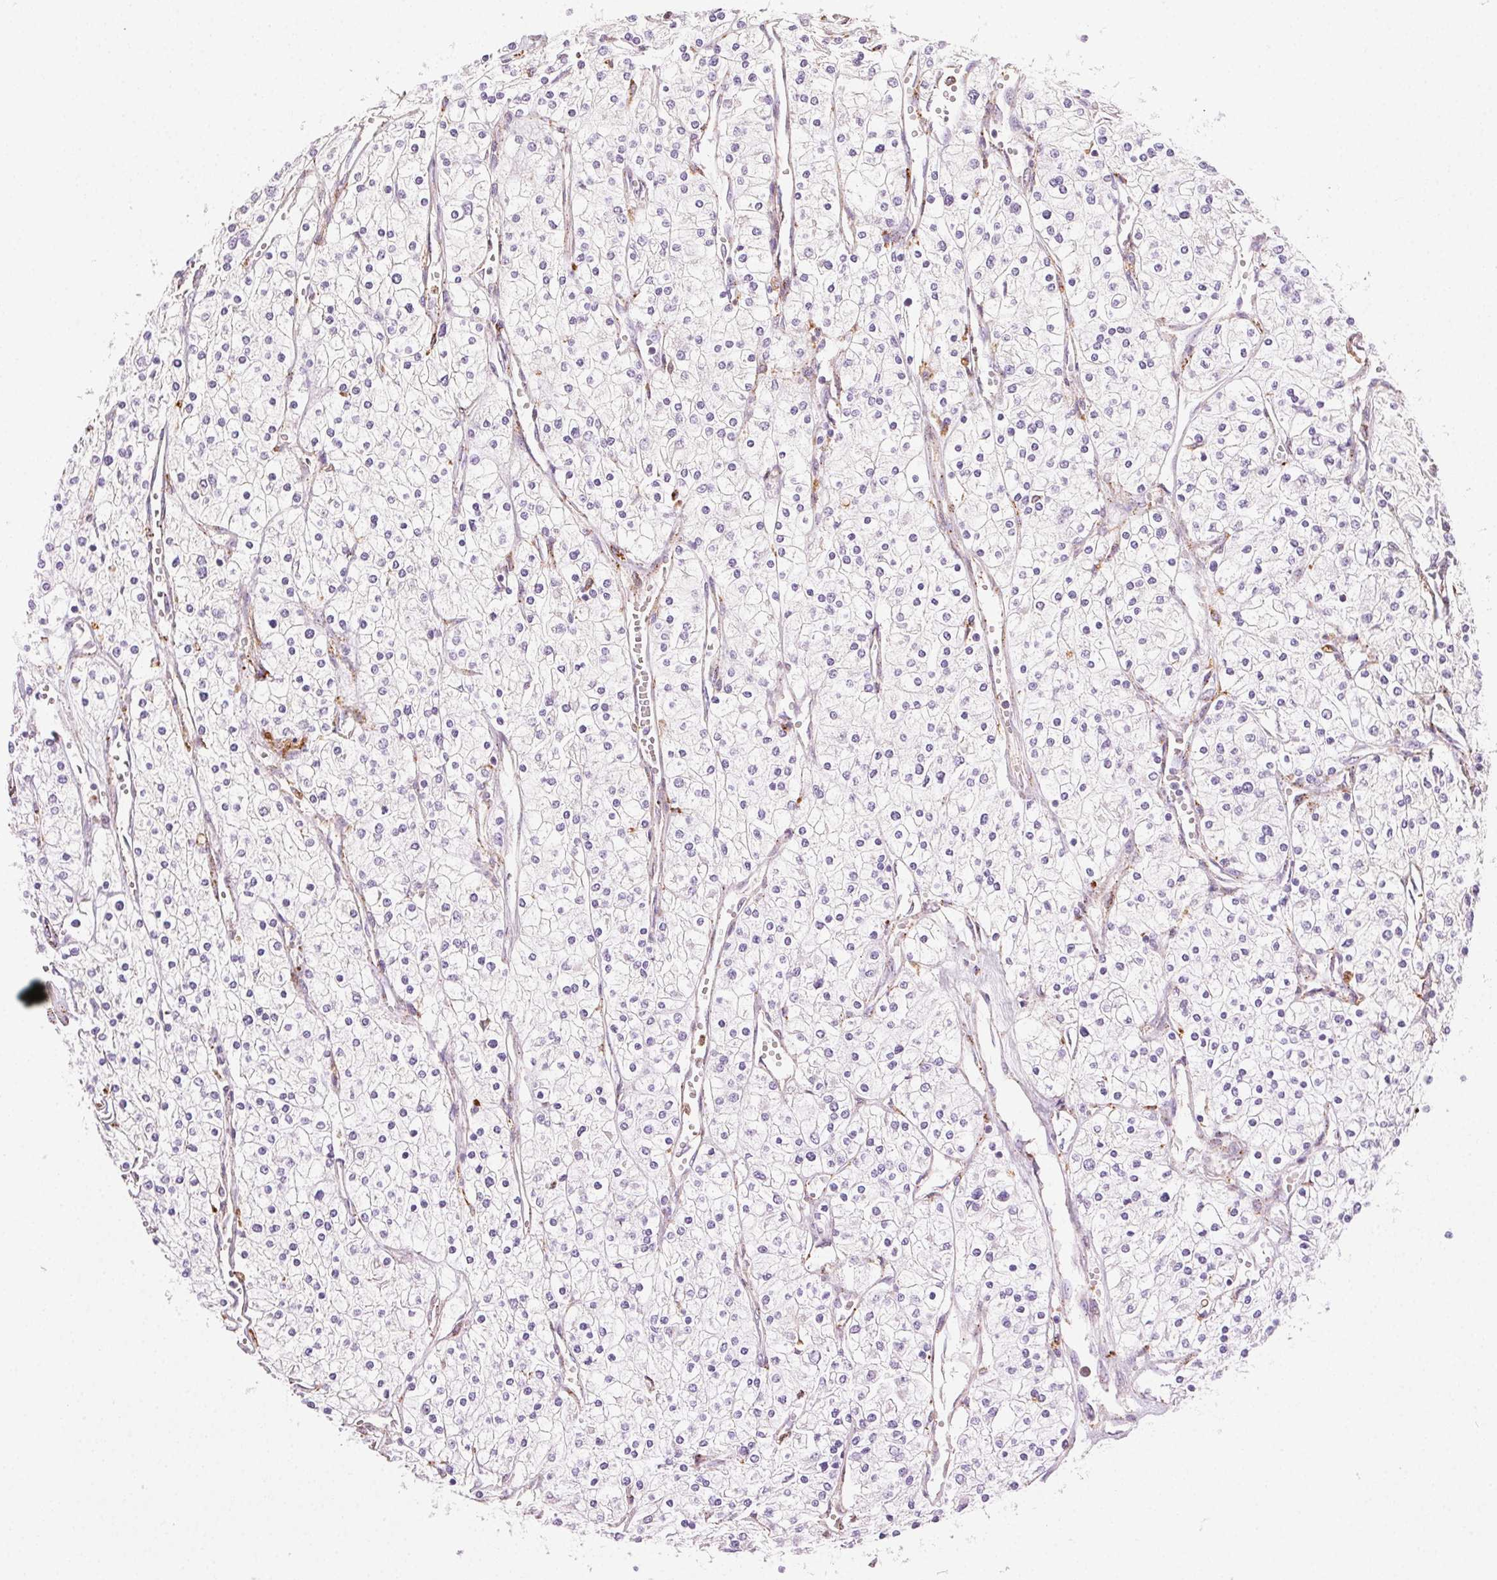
{"staining": {"intensity": "negative", "quantity": "none", "location": "none"}, "tissue": "renal cancer", "cell_type": "Tumor cells", "image_type": "cancer", "snomed": [{"axis": "morphology", "description": "Adenocarcinoma, NOS"}, {"axis": "topography", "description": "Kidney"}], "caption": "The immunohistochemistry histopathology image has no significant staining in tumor cells of renal adenocarcinoma tissue.", "gene": "SCPEP1", "patient": {"sex": "male", "age": 80}}